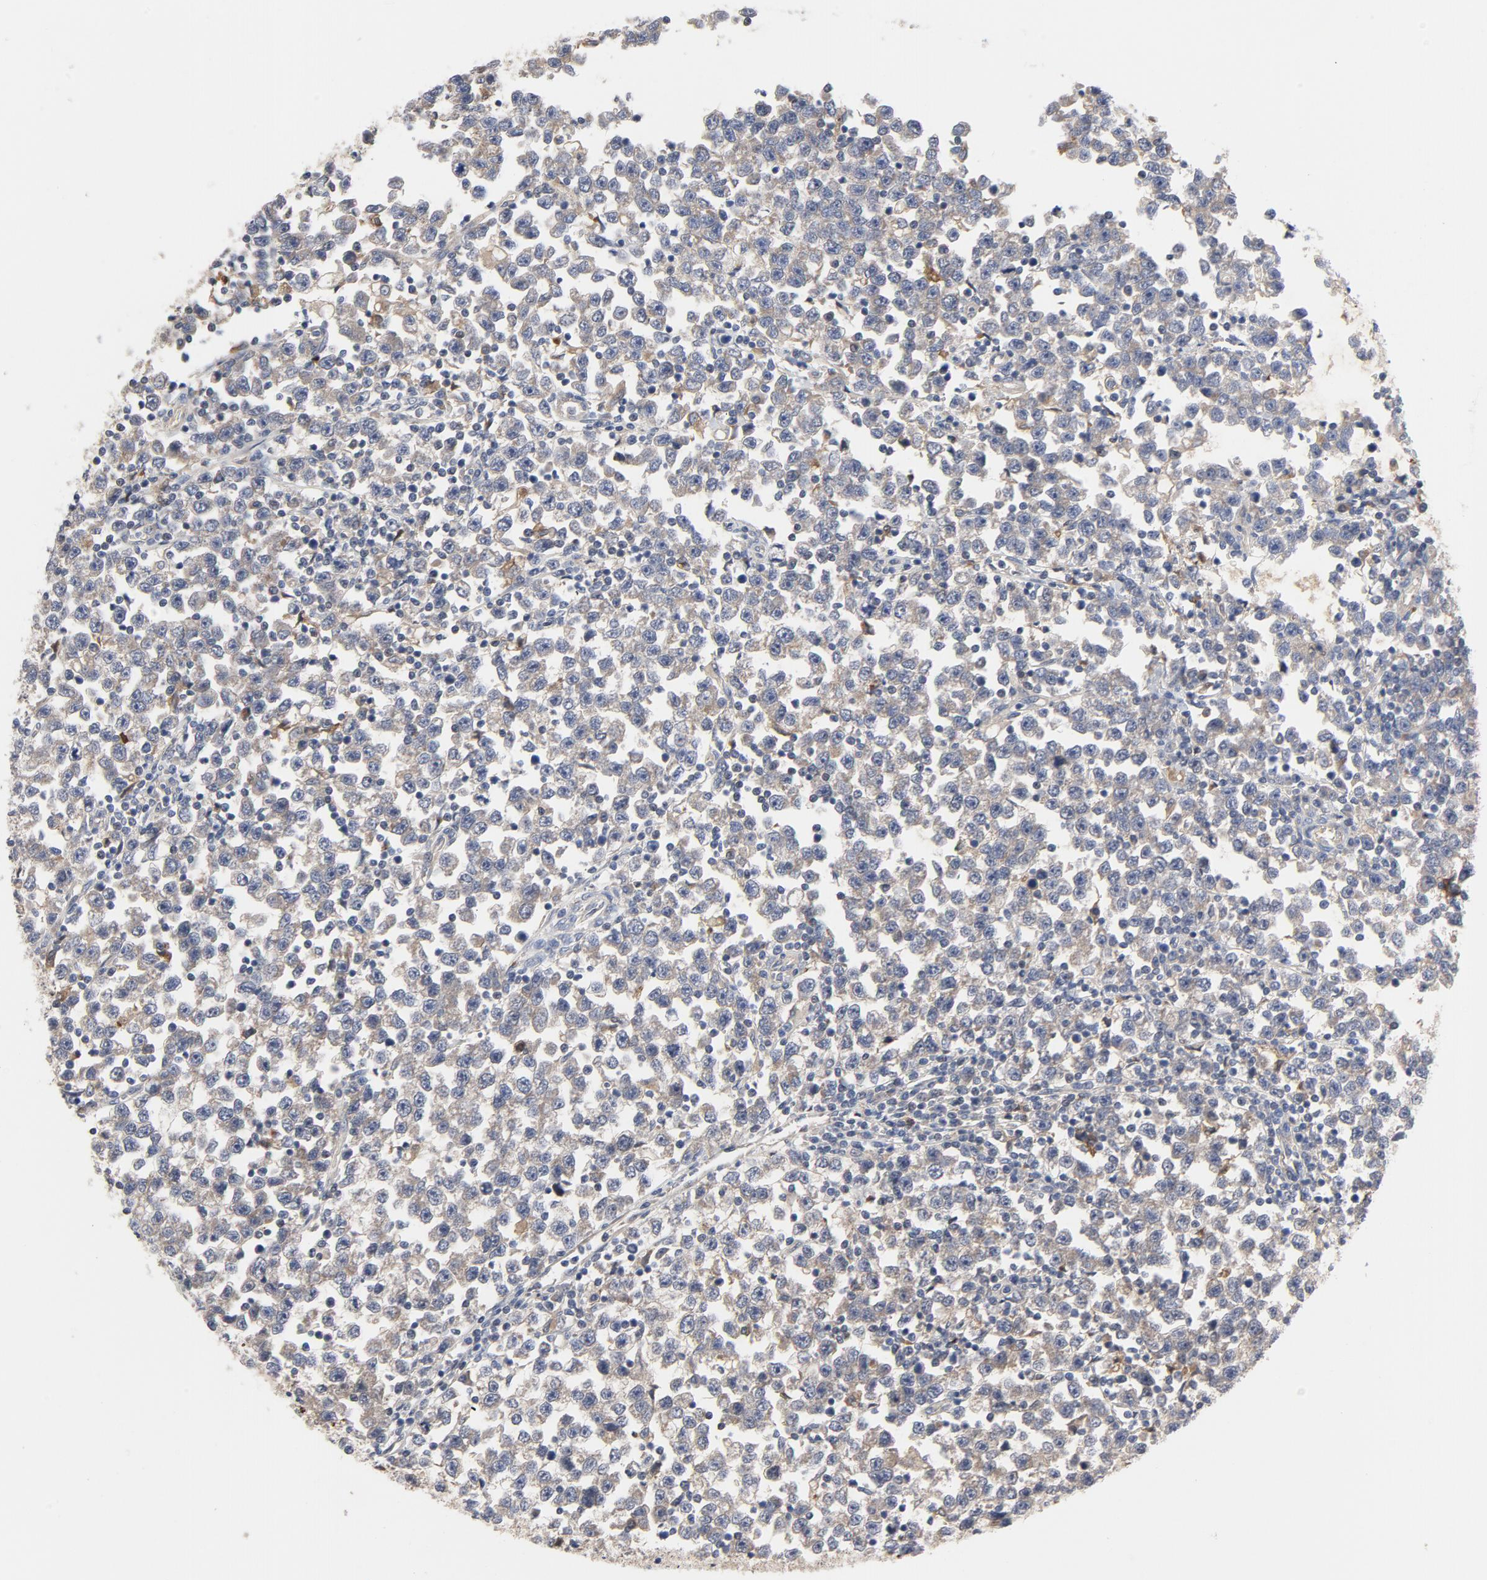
{"staining": {"intensity": "weak", "quantity": ">75%", "location": "cytoplasmic/membranous"}, "tissue": "testis cancer", "cell_type": "Tumor cells", "image_type": "cancer", "snomed": [{"axis": "morphology", "description": "Seminoma, NOS"}, {"axis": "topography", "description": "Testis"}], "caption": "High-magnification brightfield microscopy of testis cancer (seminoma) stained with DAB (3,3'-diaminobenzidine) (brown) and counterstained with hematoxylin (blue). tumor cells exhibit weak cytoplasmic/membranous expression is identified in about>75% of cells. (DAB (3,3'-diaminobenzidine) IHC, brown staining for protein, blue staining for nuclei).", "gene": "RAPGEF4", "patient": {"sex": "male", "age": 43}}